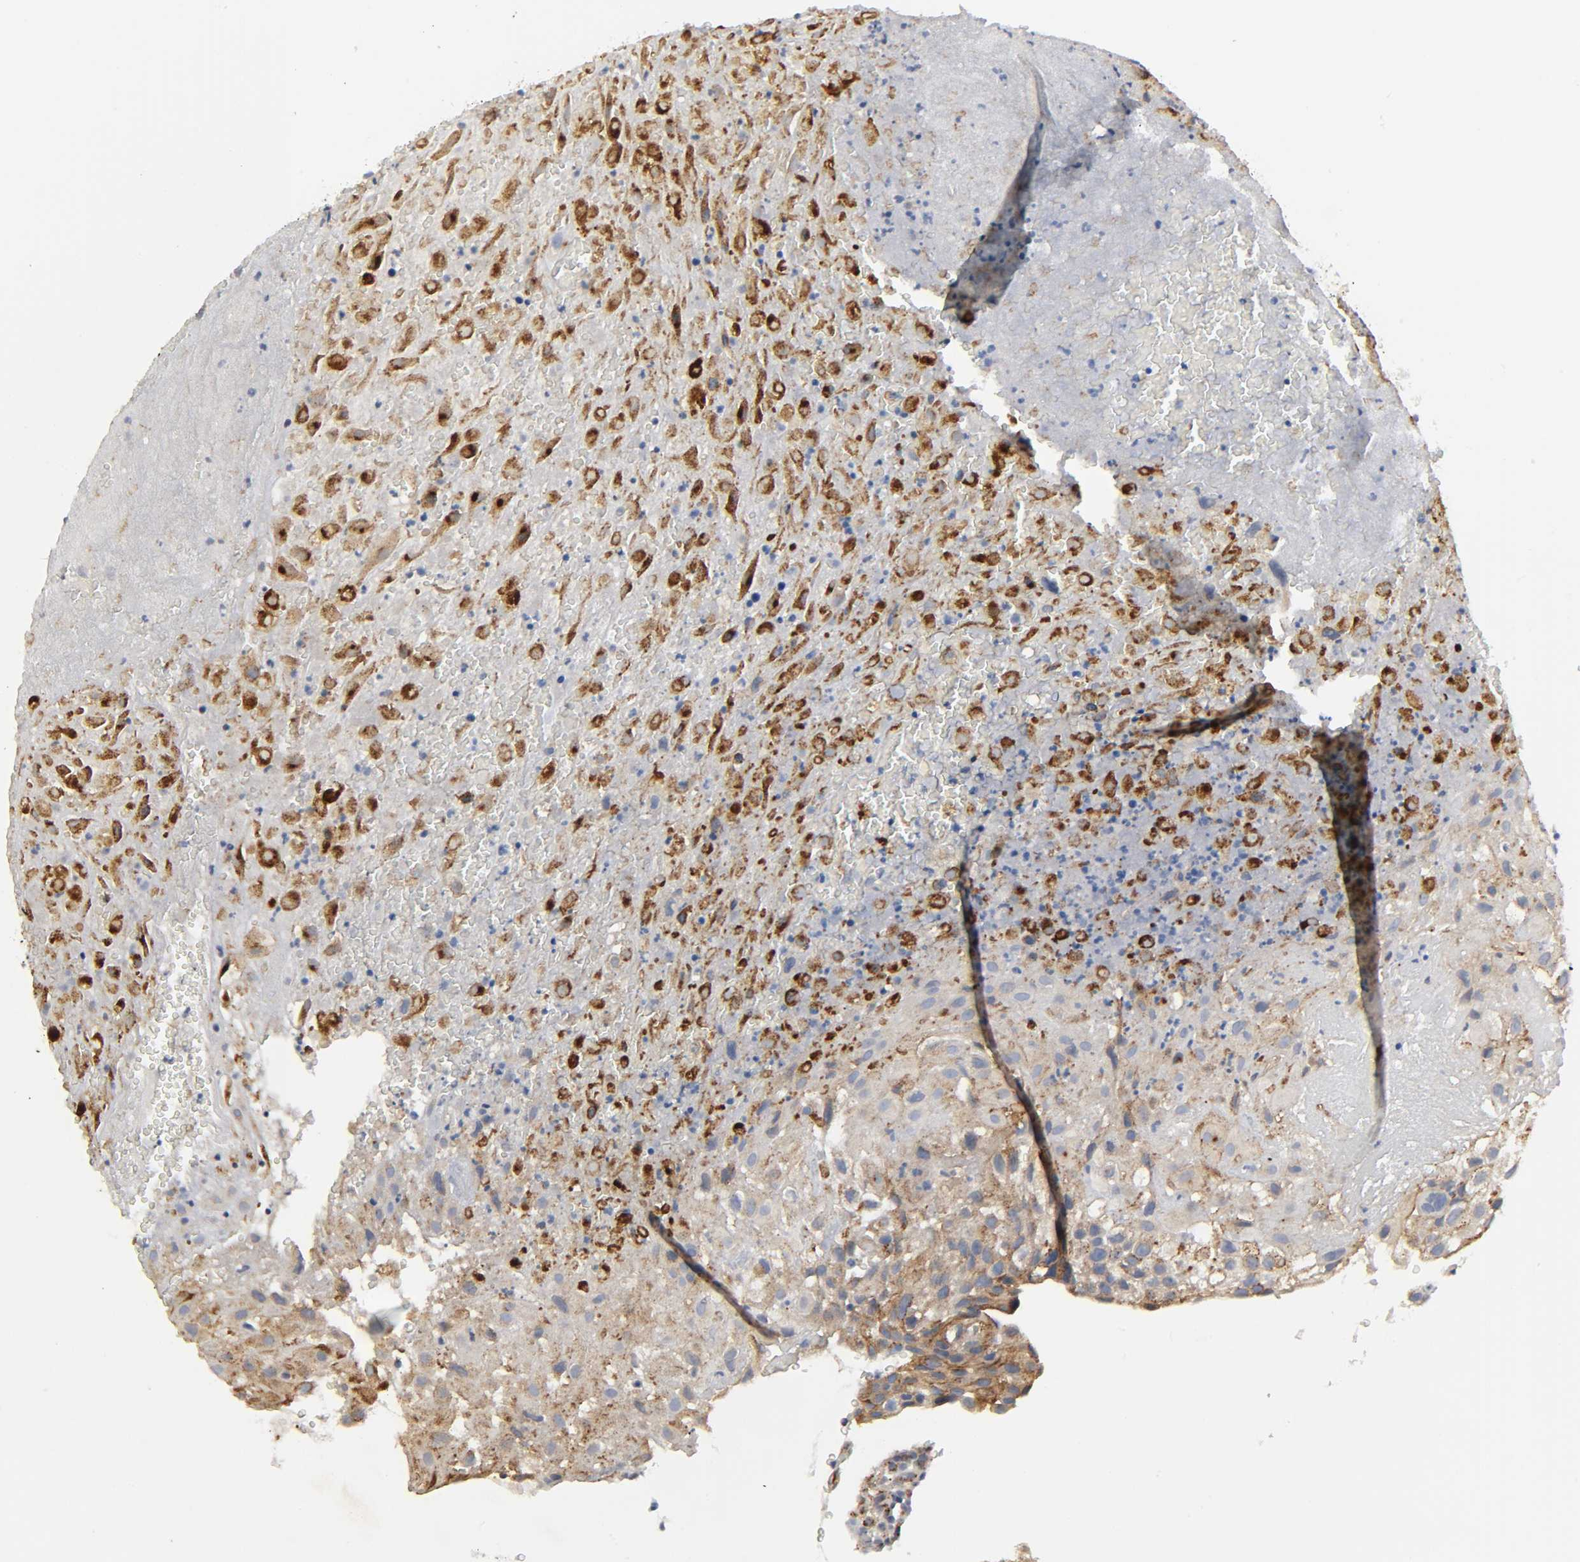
{"staining": {"intensity": "strong", "quantity": "25%-75%", "location": "cytoplasmic/membranous"}, "tissue": "placenta", "cell_type": "Decidual cells", "image_type": "normal", "snomed": [{"axis": "morphology", "description": "Normal tissue, NOS"}, {"axis": "topography", "description": "Placenta"}], "caption": "Immunohistochemistry histopathology image of unremarkable placenta stained for a protein (brown), which displays high levels of strong cytoplasmic/membranous expression in approximately 25%-75% of decidual cells.", "gene": "LRP1", "patient": {"sex": "female", "age": 19}}